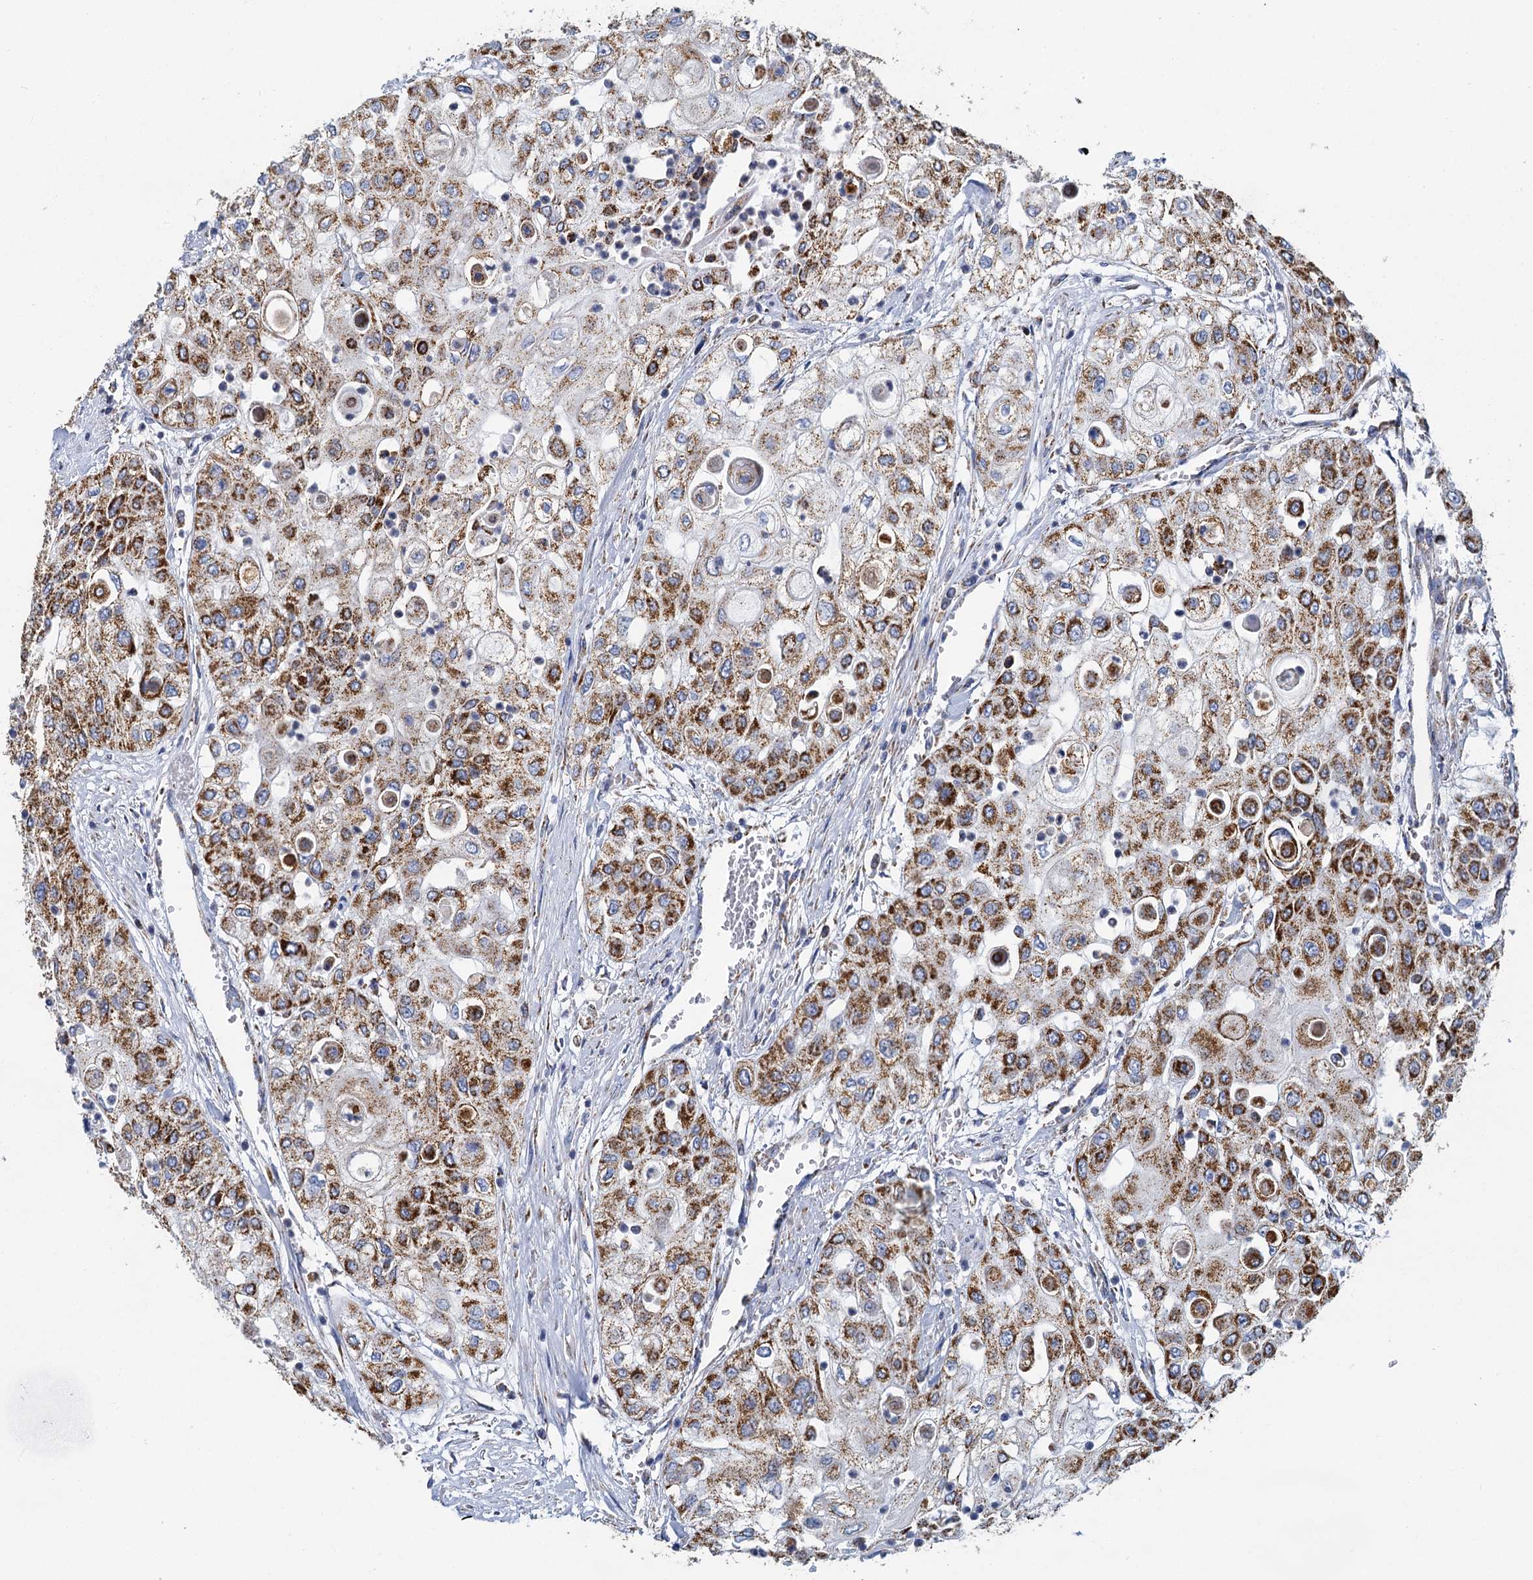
{"staining": {"intensity": "moderate", "quantity": ">75%", "location": "cytoplasmic/membranous"}, "tissue": "urothelial cancer", "cell_type": "Tumor cells", "image_type": "cancer", "snomed": [{"axis": "morphology", "description": "Urothelial carcinoma, High grade"}, {"axis": "topography", "description": "Urinary bladder"}], "caption": "Protein positivity by IHC exhibits moderate cytoplasmic/membranous staining in approximately >75% of tumor cells in high-grade urothelial carcinoma.", "gene": "CCP110", "patient": {"sex": "female", "age": 79}}